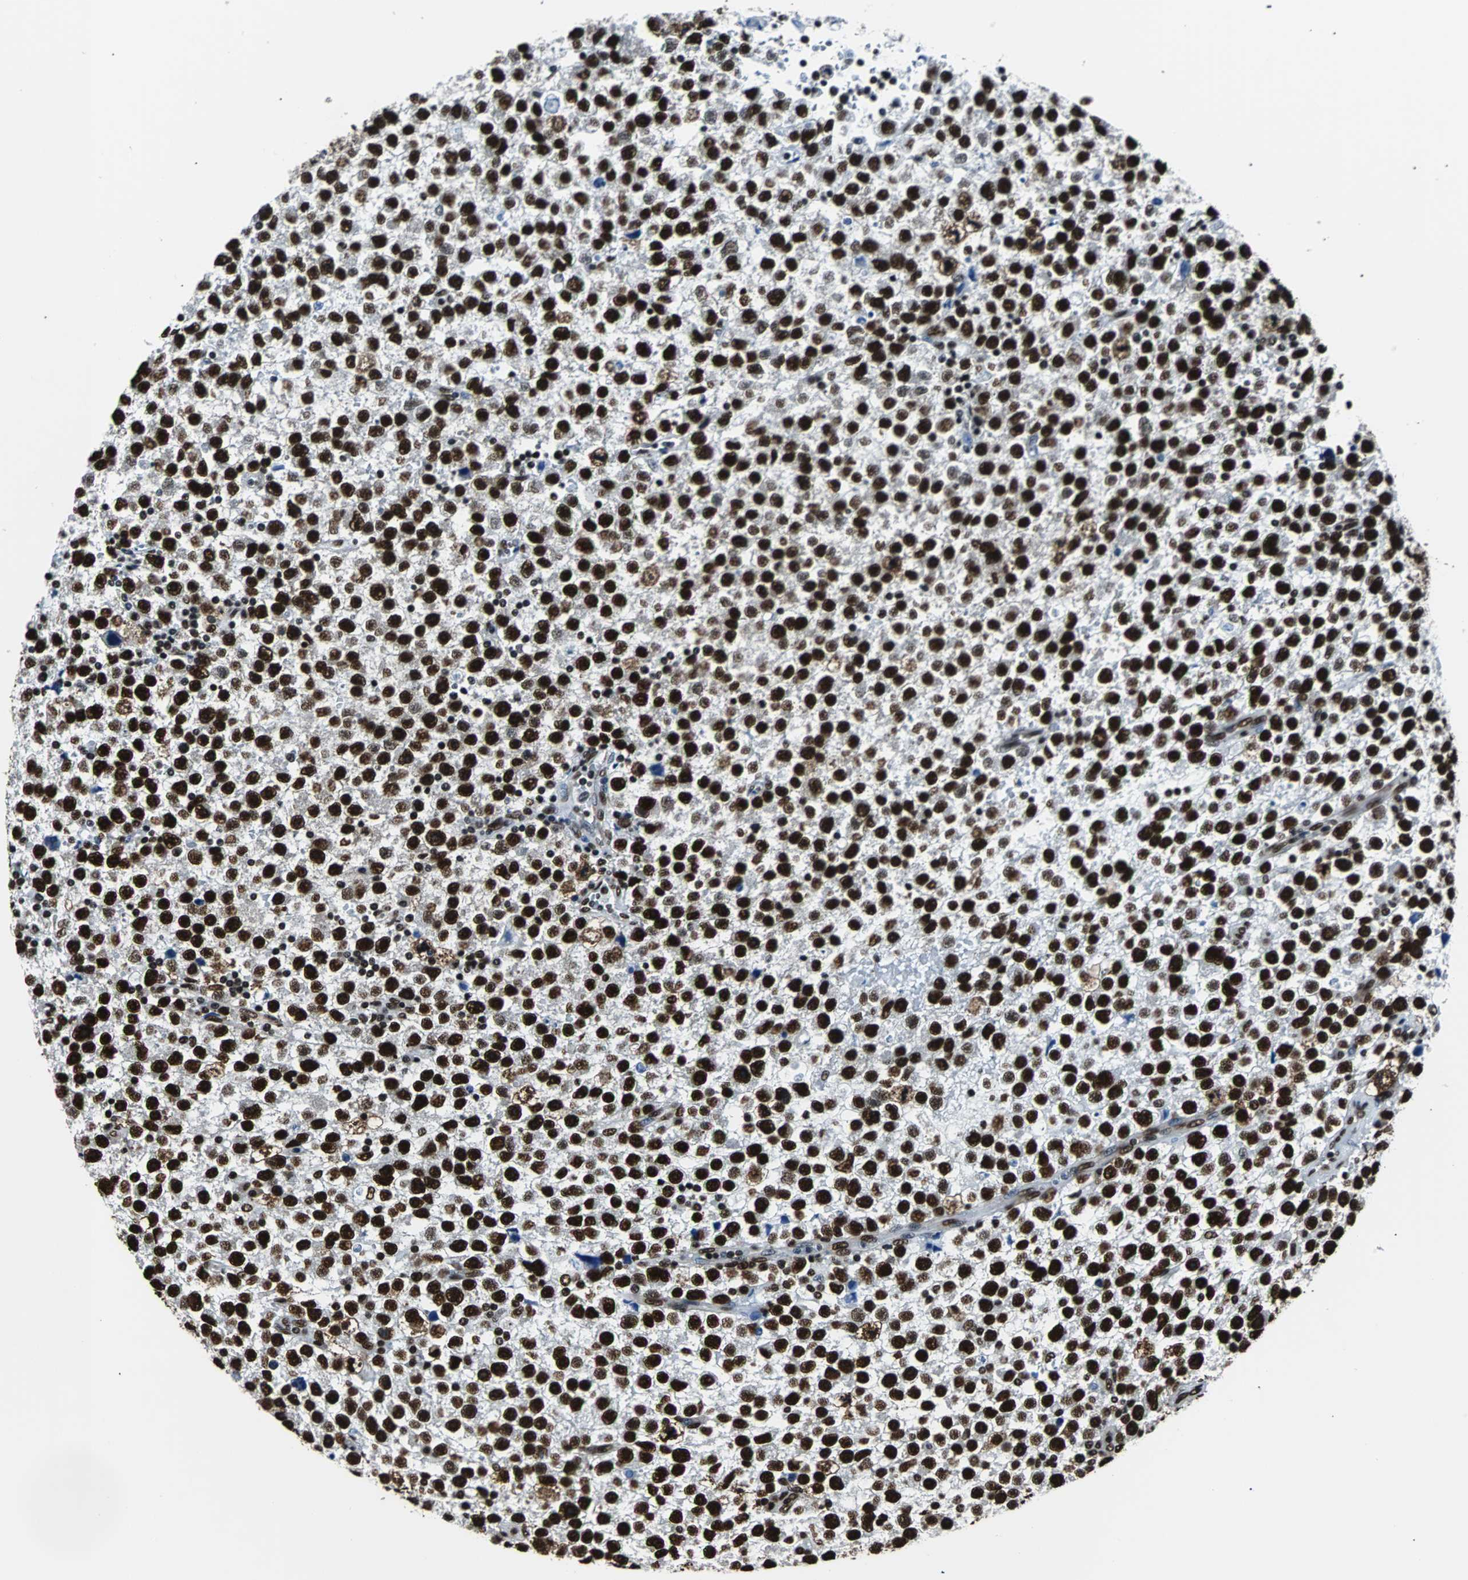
{"staining": {"intensity": "strong", "quantity": ">75%", "location": "nuclear"}, "tissue": "testis cancer", "cell_type": "Tumor cells", "image_type": "cancer", "snomed": [{"axis": "morphology", "description": "Seminoma, NOS"}, {"axis": "topography", "description": "Testis"}], "caption": "Protein positivity by immunohistochemistry demonstrates strong nuclear staining in approximately >75% of tumor cells in testis cancer.", "gene": "FUBP1", "patient": {"sex": "male", "age": 33}}